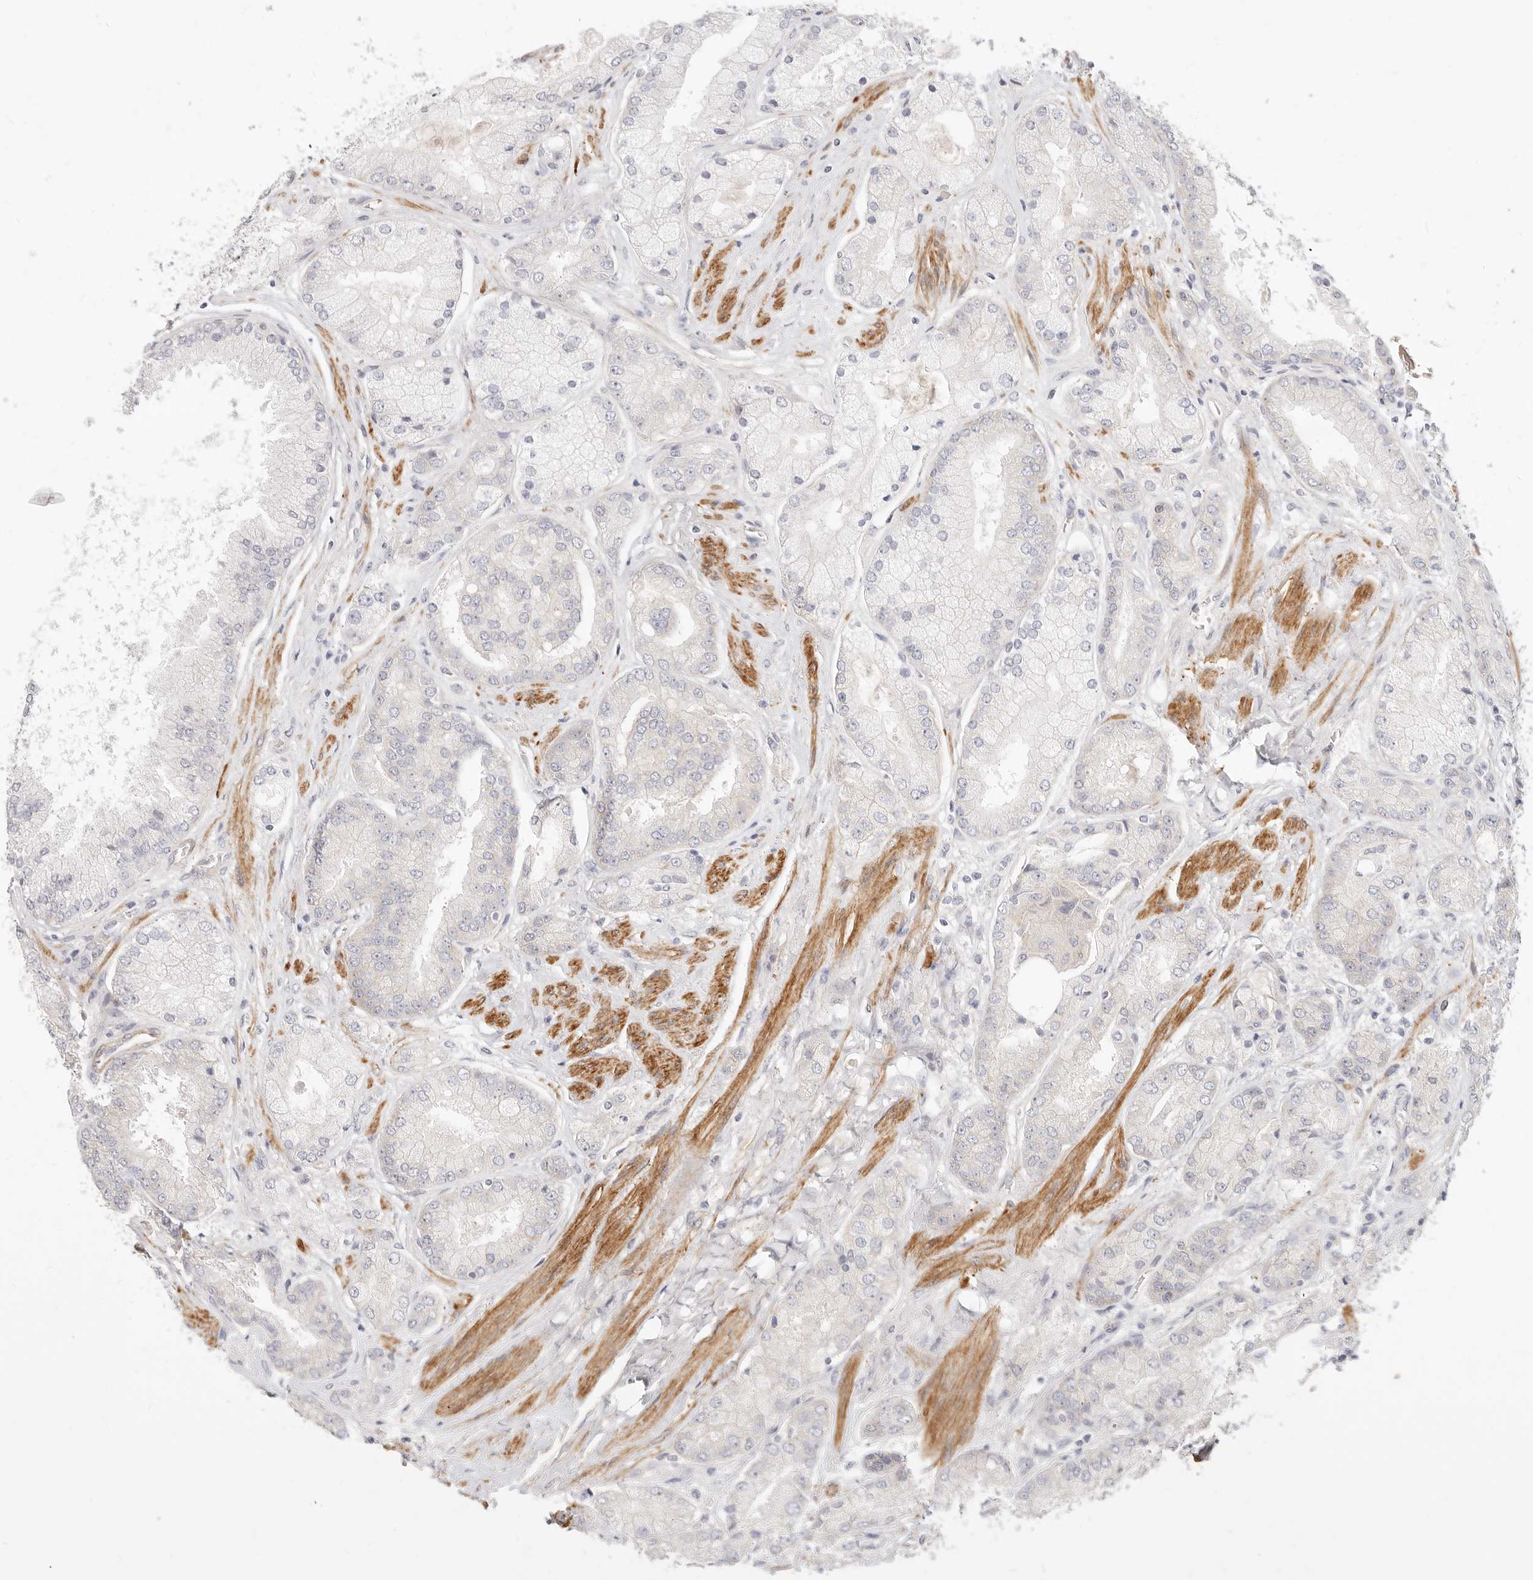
{"staining": {"intensity": "negative", "quantity": "none", "location": "none"}, "tissue": "prostate cancer", "cell_type": "Tumor cells", "image_type": "cancer", "snomed": [{"axis": "morphology", "description": "Adenocarcinoma, High grade"}, {"axis": "topography", "description": "Prostate"}], "caption": "Tumor cells are negative for brown protein staining in prostate cancer.", "gene": "UBXN10", "patient": {"sex": "male", "age": 58}}